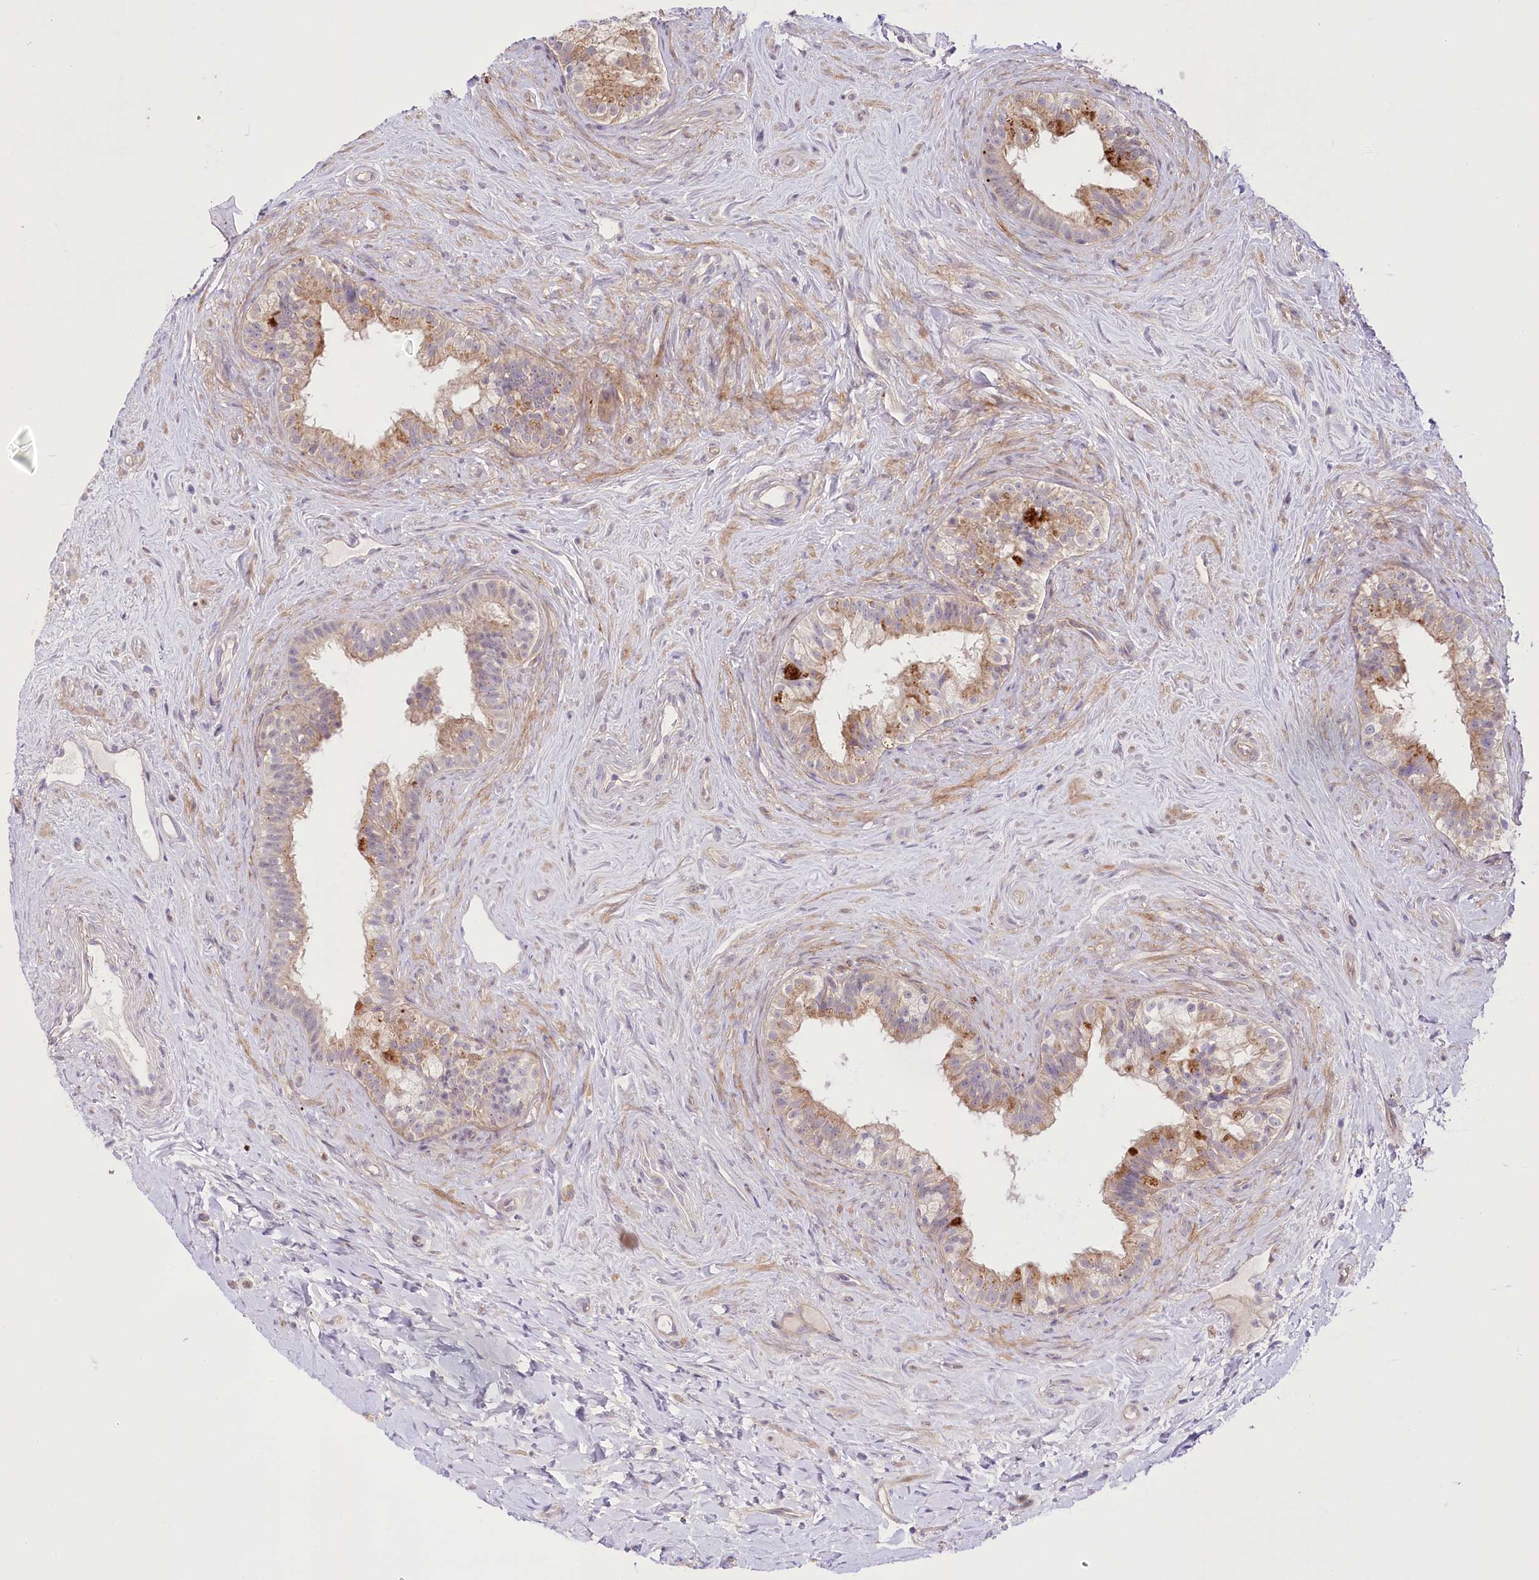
{"staining": {"intensity": "weak", "quantity": "25%-75%", "location": "cytoplasmic/membranous"}, "tissue": "epididymis", "cell_type": "Glandular cells", "image_type": "normal", "snomed": [{"axis": "morphology", "description": "Normal tissue, NOS"}, {"axis": "topography", "description": "Epididymis"}], "caption": "Immunohistochemistry (IHC) staining of unremarkable epididymis, which demonstrates low levels of weak cytoplasmic/membranous expression in approximately 25%-75% of glandular cells indicating weak cytoplasmic/membranous protein expression. The staining was performed using DAB (3,3'-diaminobenzidine) (brown) for protein detection and nuclei were counterstained in hematoxylin (blue).", "gene": "TRUB1", "patient": {"sex": "male", "age": 84}}